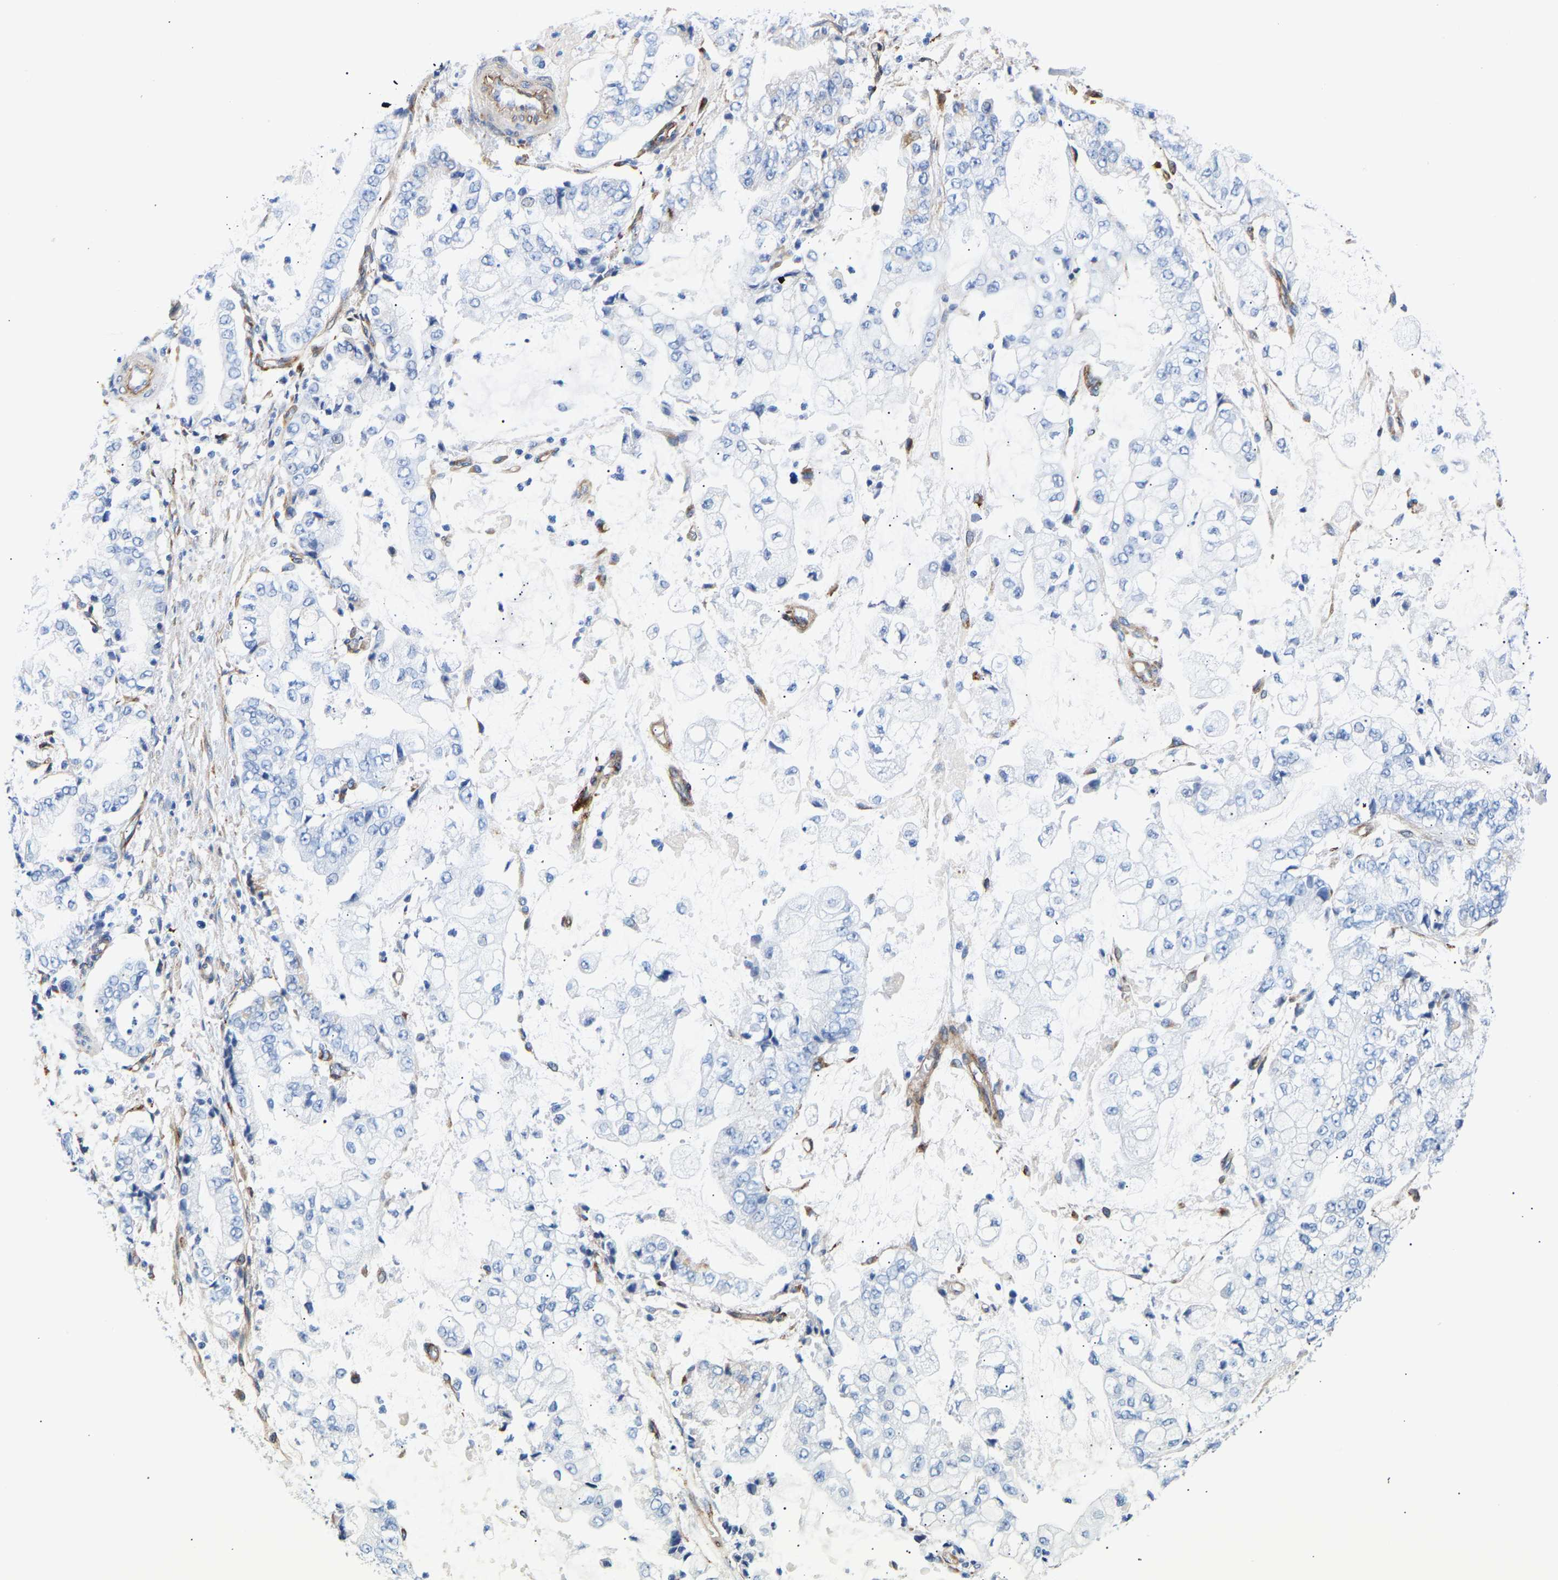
{"staining": {"intensity": "negative", "quantity": "none", "location": "none"}, "tissue": "stomach cancer", "cell_type": "Tumor cells", "image_type": "cancer", "snomed": [{"axis": "morphology", "description": "Adenocarcinoma, NOS"}, {"axis": "topography", "description": "Stomach"}], "caption": "The histopathology image shows no significant expression in tumor cells of adenocarcinoma (stomach). The staining was performed using DAB (3,3'-diaminobenzidine) to visualize the protein expression in brown, while the nuclei were stained in blue with hematoxylin (Magnification: 20x).", "gene": "IGFBP7", "patient": {"sex": "male", "age": 76}}